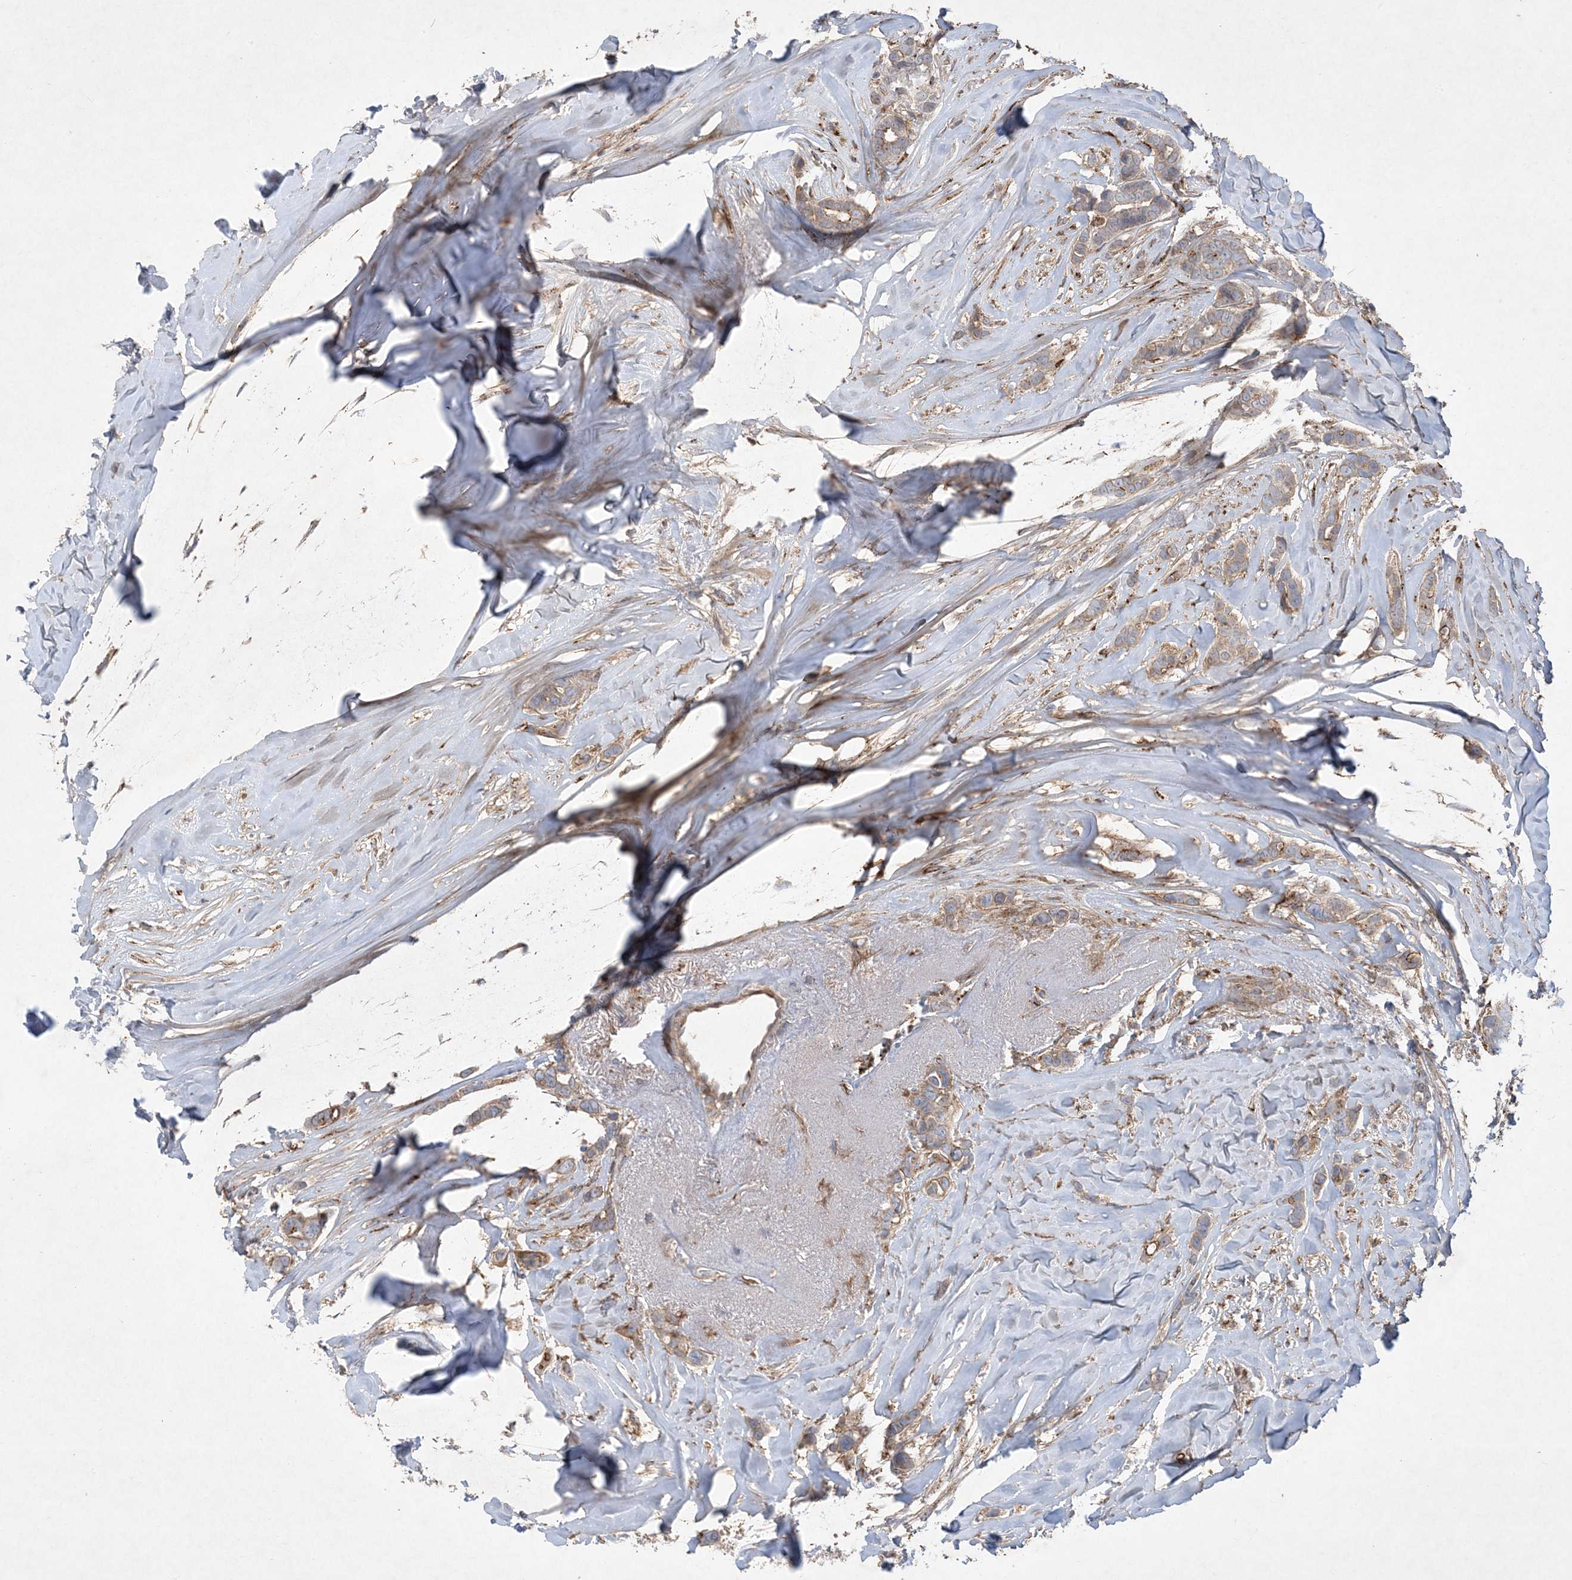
{"staining": {"intensity": "weak", "quantity": "<25%", "location": "cytoplasmic/membranous"}, "tissue": "breast cancer", "cell_type": "Tumor cells", "image_type": "cancer", "snomed": [{"axis": "morphology", "description": "Lobular carcinoma"}, {"axis": "topography", "description": "Breast"}], "caption": "Immunohistochemical staining of human lobular carcinoma (breast) demonstrates no significant positivity in tumor cells.", "gene": "MASP2", "patient": {"sex": "female", "age": 51}}